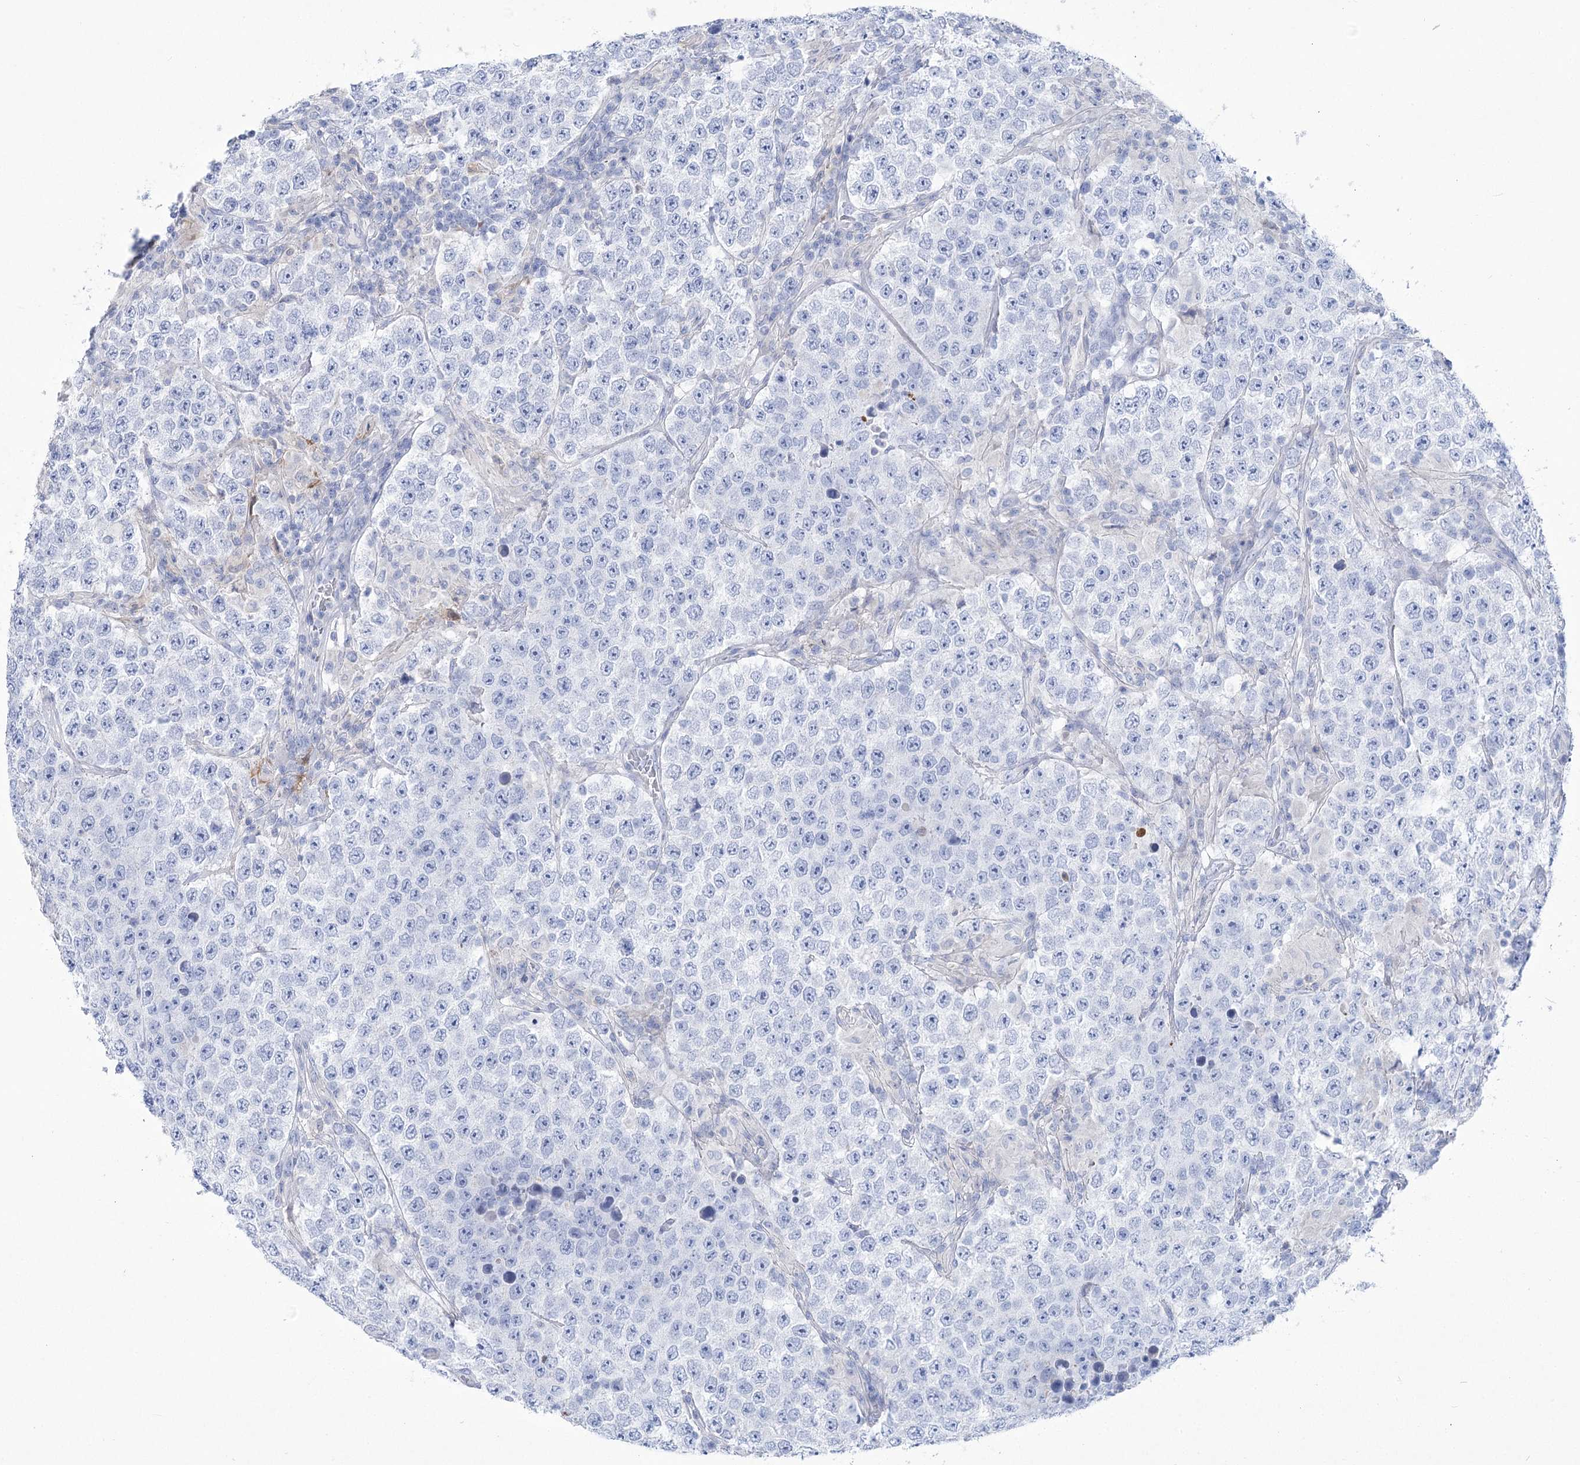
{"staining": {"intensity": "negative", "quantity": "none", "location": "none"}, "tissue": "testis cancer", "cell_type": "Tumor cells", "image_type": "cancer", "snomed": [{"axis": "morphology", "description": "Normal tissue, NOS"}, {"axis": "morphology", "description": "Urothelial carcinoma, High grade"}, {"axis": "morphology", "description": "Seminoma, NOS"}, {"axis": "morphology", "description": "Carcinoma, Embryonal, NOS"}, {"axis": "topography", "description": "Urinary bladder"}, {"axis": "topography", "description": "Testis"}], "caption": "The immunohistochemistry (IHC) histopathology image has no significant staining in tumor cells of testis high-grade urothelial carcinoma tissue.", "gene": "PCDHA1", "patient": {"sex": "male", "age": 41}}